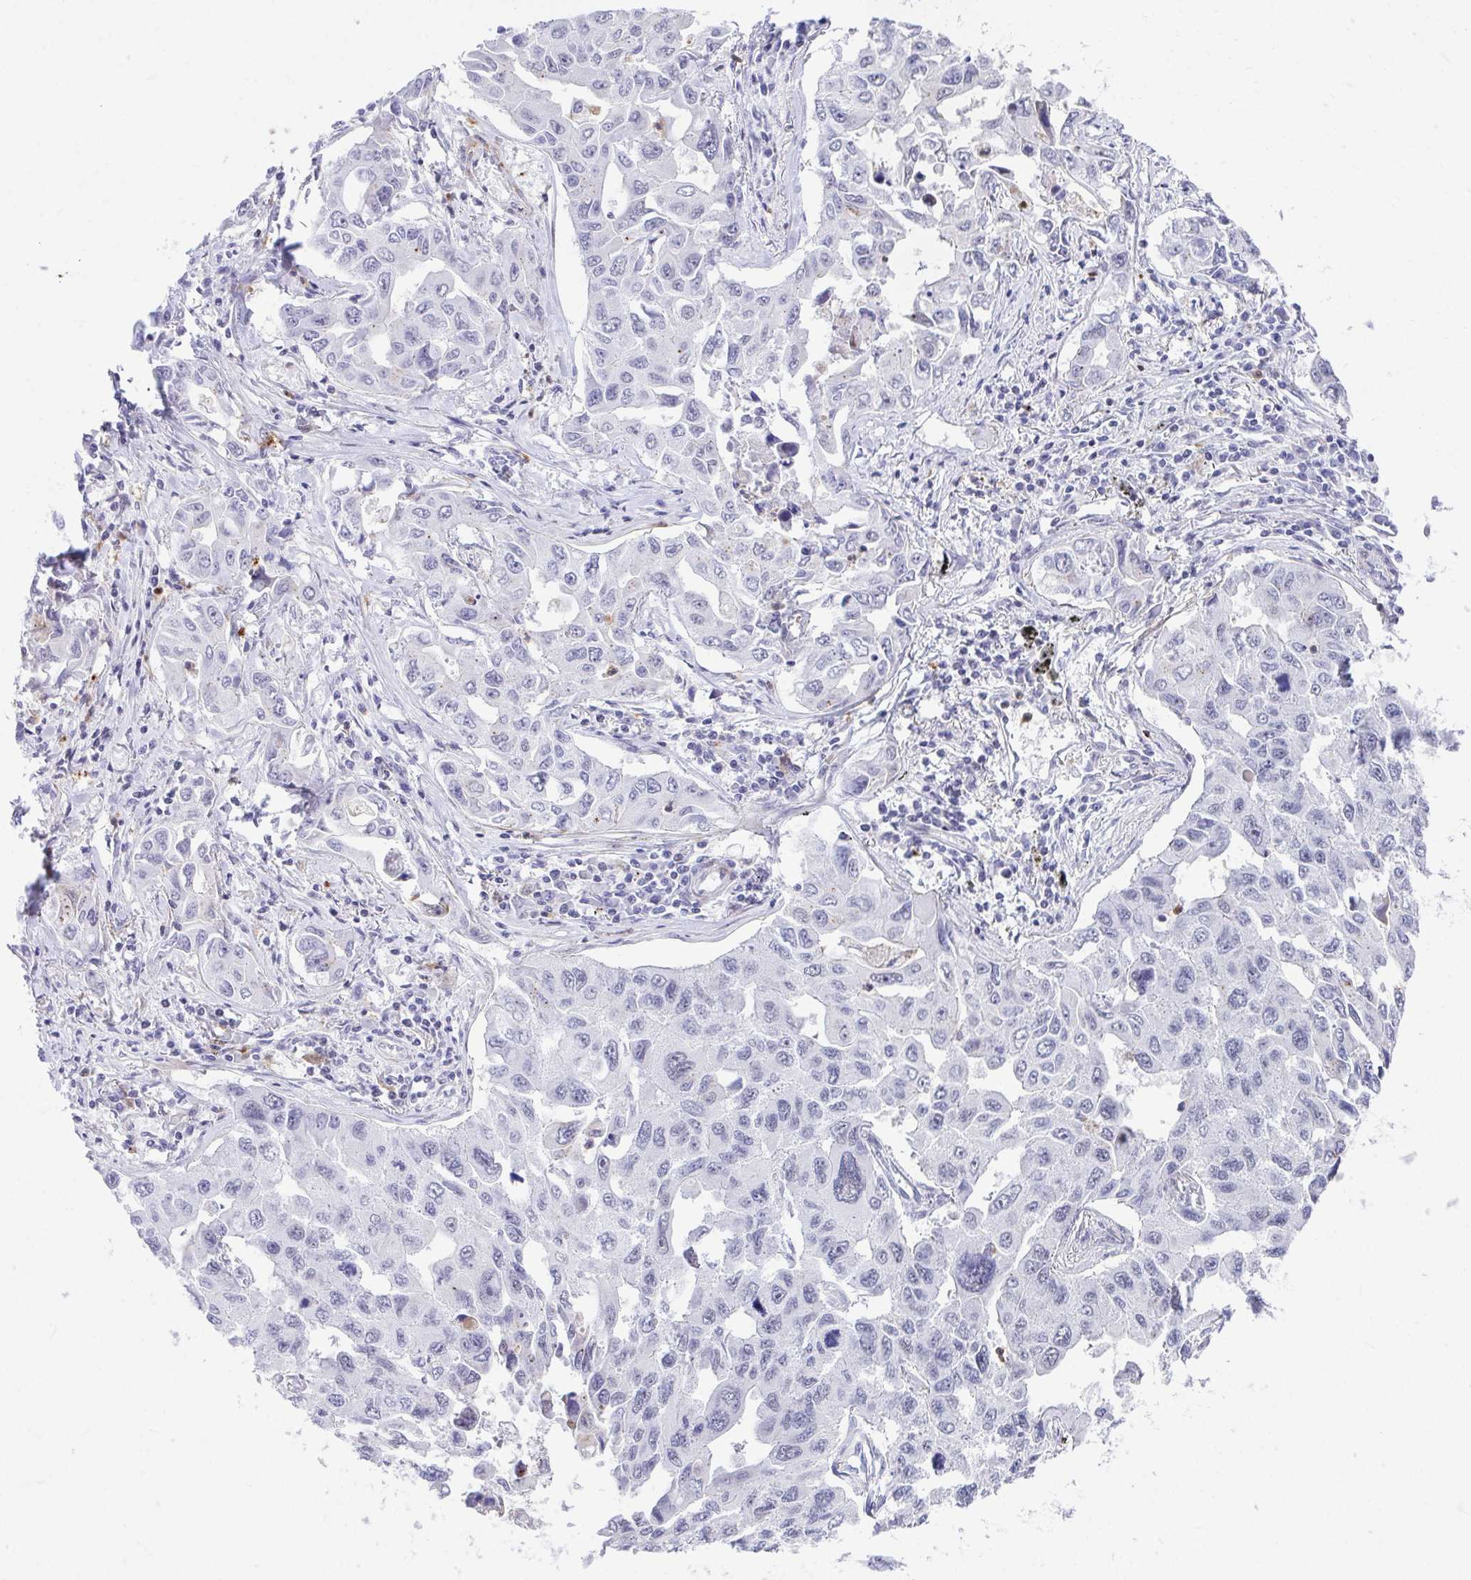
{"staining": {"intensity": "negative", "quantity": "none", "location": "none"}, "tissue": "lung cancer", "cell_type": "Tumor cells", "image_type": "cancer", "snomed": [{"axis": "morphology", "description": "Adenocarcinoma, NOS"}, {"axis": "topography", "description": "Lung"}], "caption": "IHC image of lung cancer stained for a protein (brown), which exhibits no staining in tumor cells. Brightfield microscopy of immunohistochemistry (IHC) stained with DAB (3,3'-diaminobenzidine) (brown) and hematoxylin (blue), captured at high magnification.", "gene": "CSTB", "patient": {"sex": "male", "age": 64}}